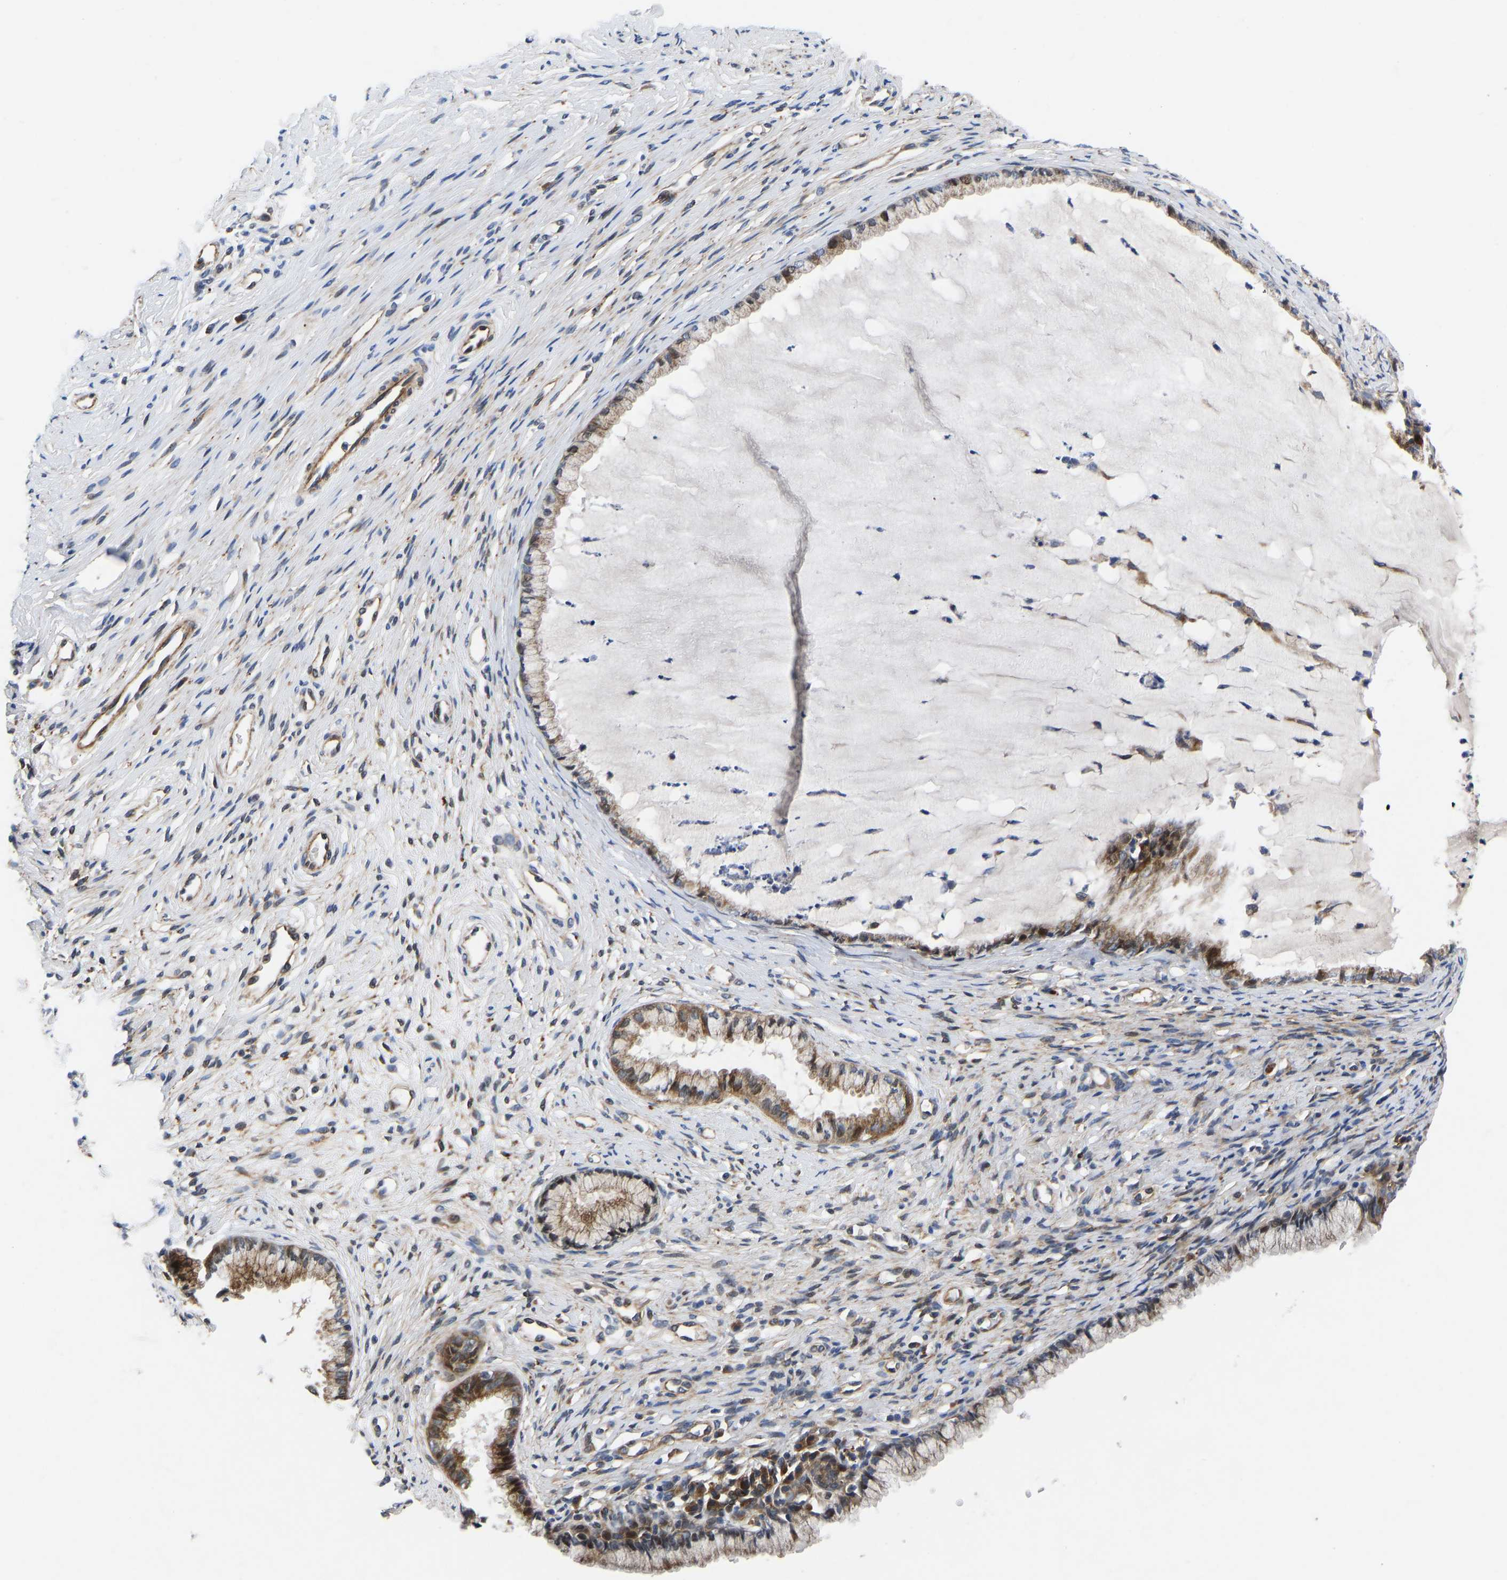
{"staining": {"intensity": "strong", "quantity": "25%-75%", "location": "cytoplasmic/membranous,nuclear"}, "tissue": "cervix", "cell_type": "Glandular cells", "image_type": "normal", "snomed": [{"axis": "morphology", "description": "Normal tissue, NOS"}, {"axis": "topography", "description": "Cervix"}], "caption": "Approximately 25%-75% of glandular cells in normal cervix display strong cytoplasmic/membranous,nuclear protein positivity as visualized by brown immunohistochemical staining.", "gene": "TMEM38B", "patient": {"sex": "female", "age": 77}}